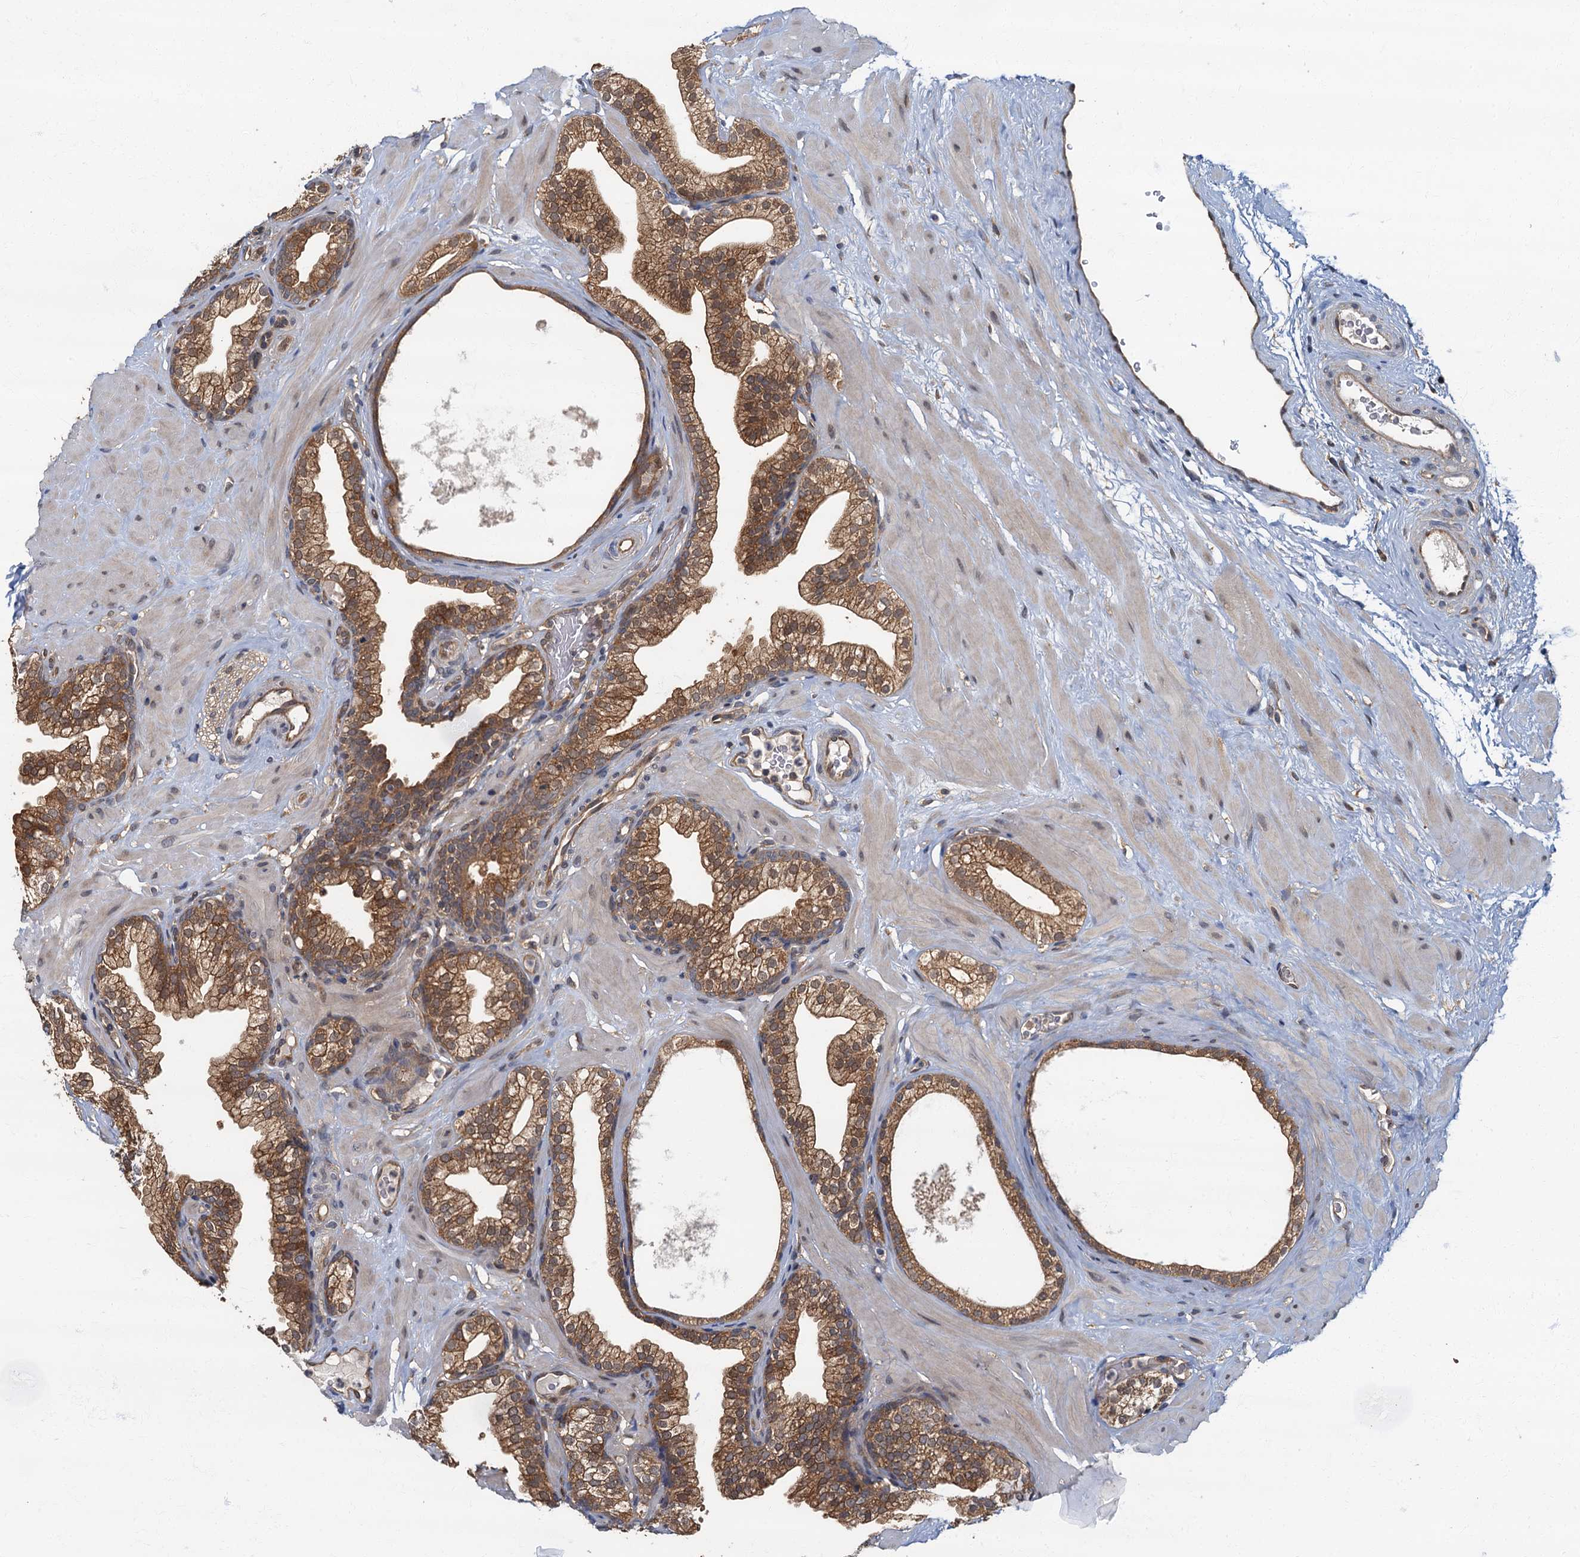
{"staining": {"intensity": "moderate", "quantity": ">75%", "location": "cytoplasmic/membranous"}, "tissue": "prostate", "cell_type": "Glandular cells", "image_type": "normal", "snomed": [{"axis": "morphology", "description": "Normal tissue, NOS"}, {"axis": "morphology", "description": "Urothelial carcinoma, Low grade"}, {"axis": "topography", "description": "Urinary bladder"}, {"axis": "topography", "description": "Prostate"}], "caption": "Moderate cytoplasmic/membranous positivity for a protein is present in approximately >75% of glandular cells of unremarkable prostate using immunohistochemistry (IHC).", "gene": "TBCK", "patient": {"sex": "male", "age": 60}}